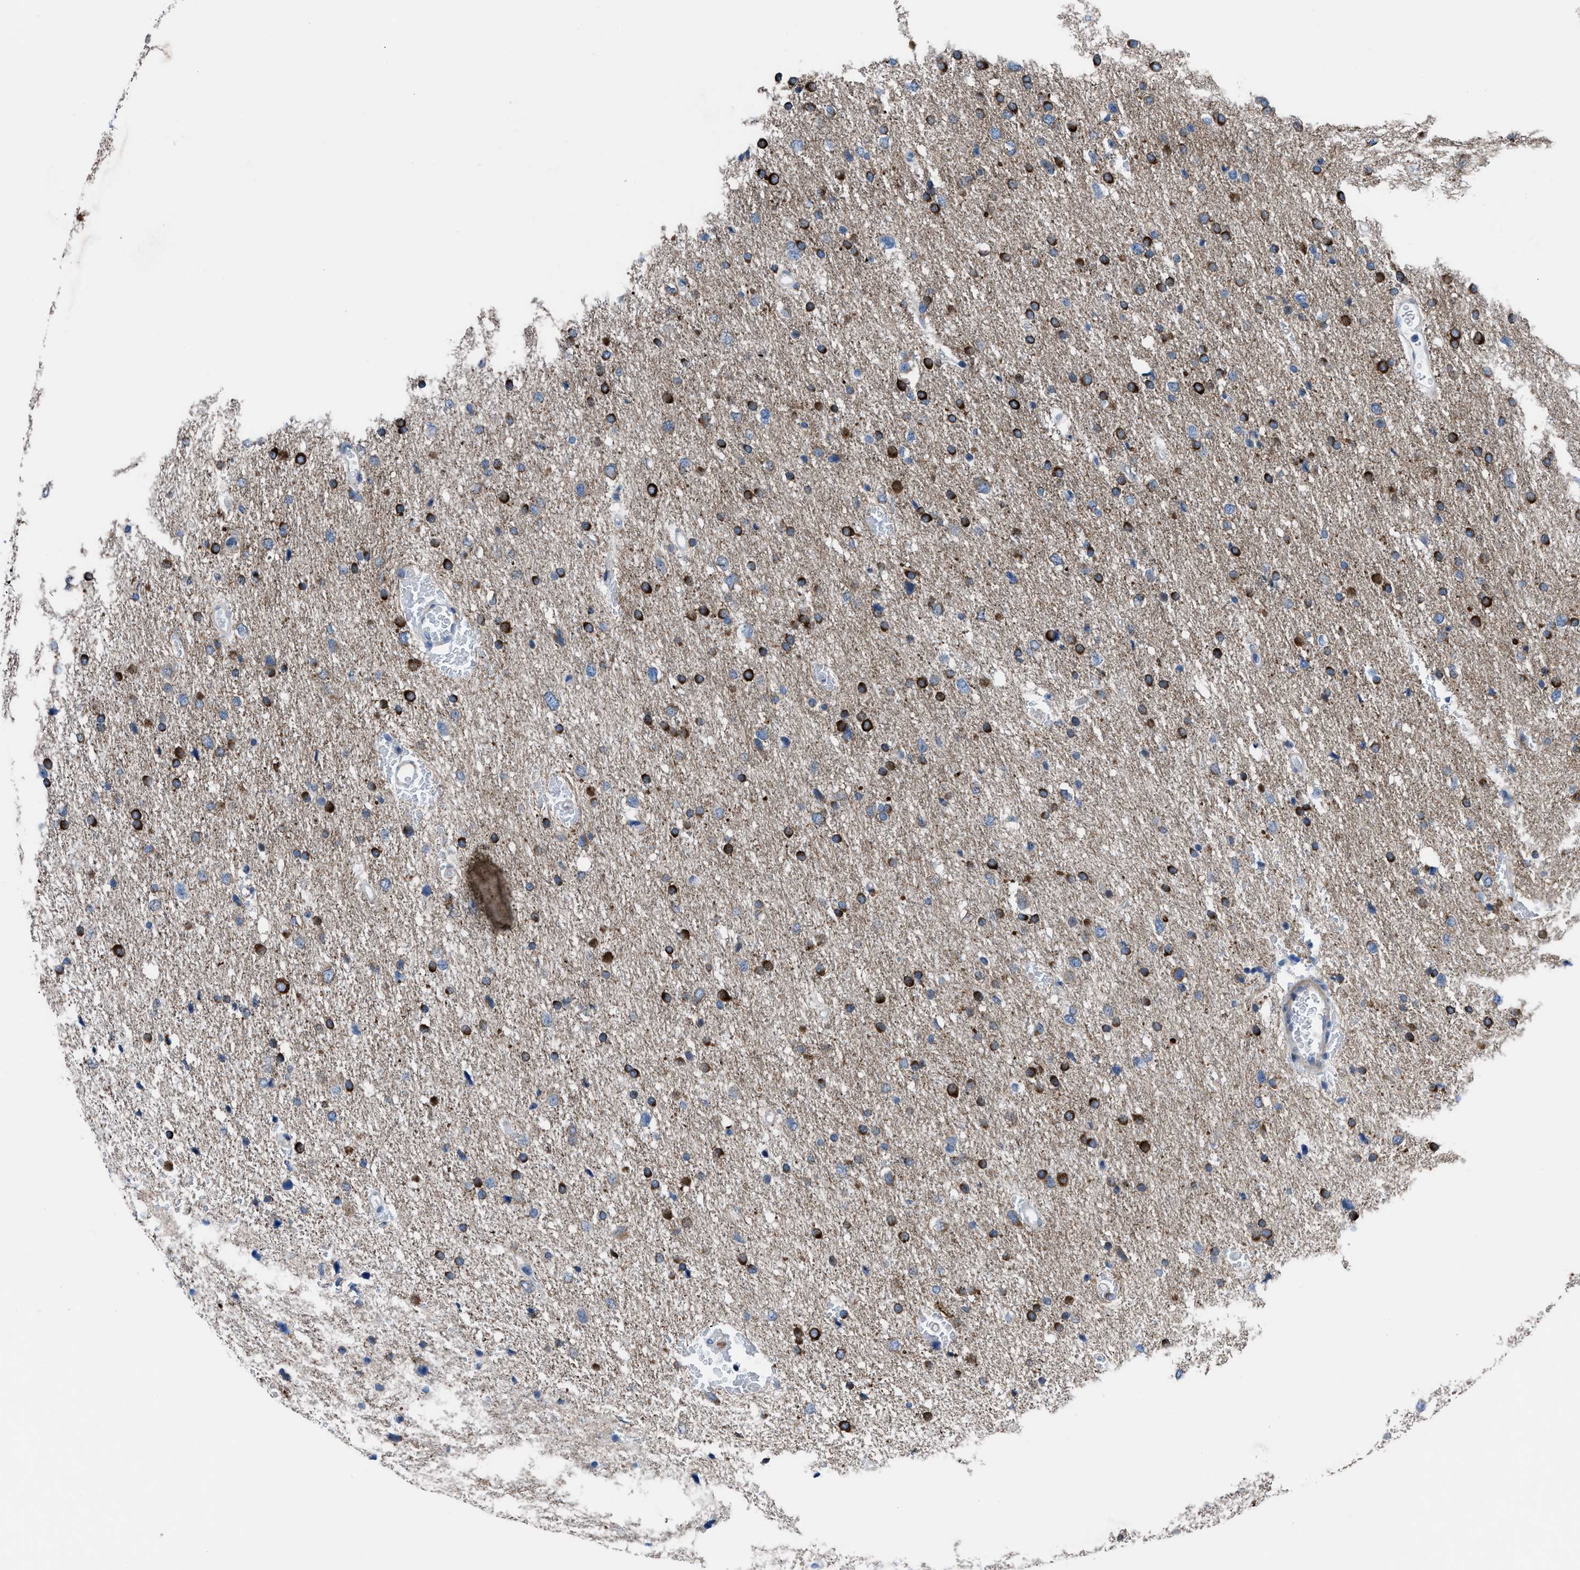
{"staining": {"intensity": "strong", "quantity": "25%-75%", "location": "cytoplasmic/membranous"}, "tissue": "glioma", "cell_type": "Tumor cells", "image_type": "cancer", "snomed": [{"axis": "morphology", "description": "Glioma, malignant, Low grade"}, {"axis": "topography", "description": "Brain"}], "caption": "A high-resolution micrograph shows immunohistochemistry staining of malignant glioma (low-grade), which shows strong cytoplasmic/membranous positivity in about 25%-75% of tumor cells.", "gene": "UAP1", "patient": {"sex": "female", "age": 37}}